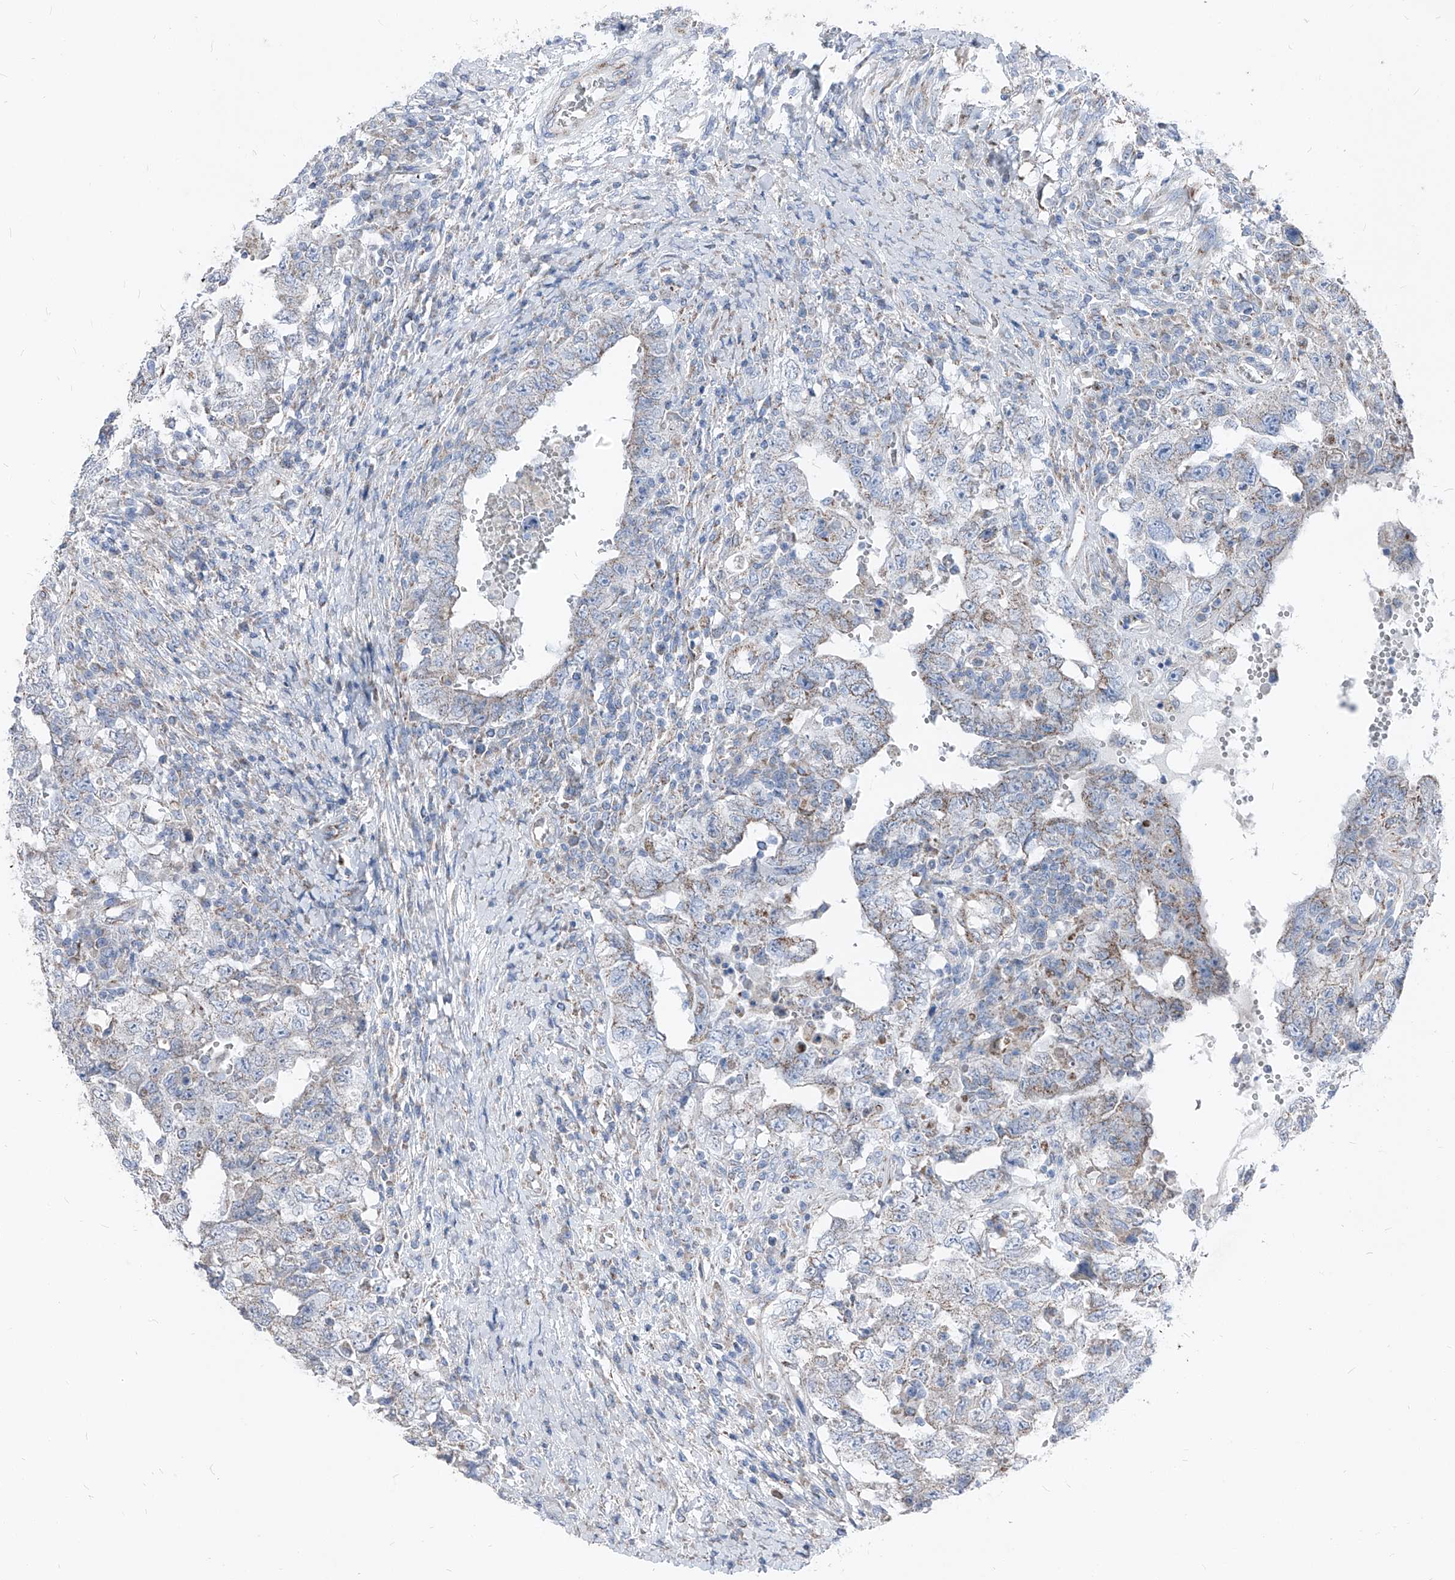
{"staining": {"intensity": "weak", "quantity": "<25%", "location": "cytoplasmic/membranous"}, "tissue": "testis cancer", "cell_type": "Tumor cells", "image_type": "cancer", "snomed": [{"axis": "morphology", "description": "Carcinoma, Embryonal, NOS"}, {"axis": "topography", "description": "Testis"}], "caption": "Human testis embryonal carcinoma stained for a protein using immunohistochemistry (IHC) demonstrates no expression in tumor cells.", "gene": "AGPS", "patient": {"sex": "male", "age": 26}}